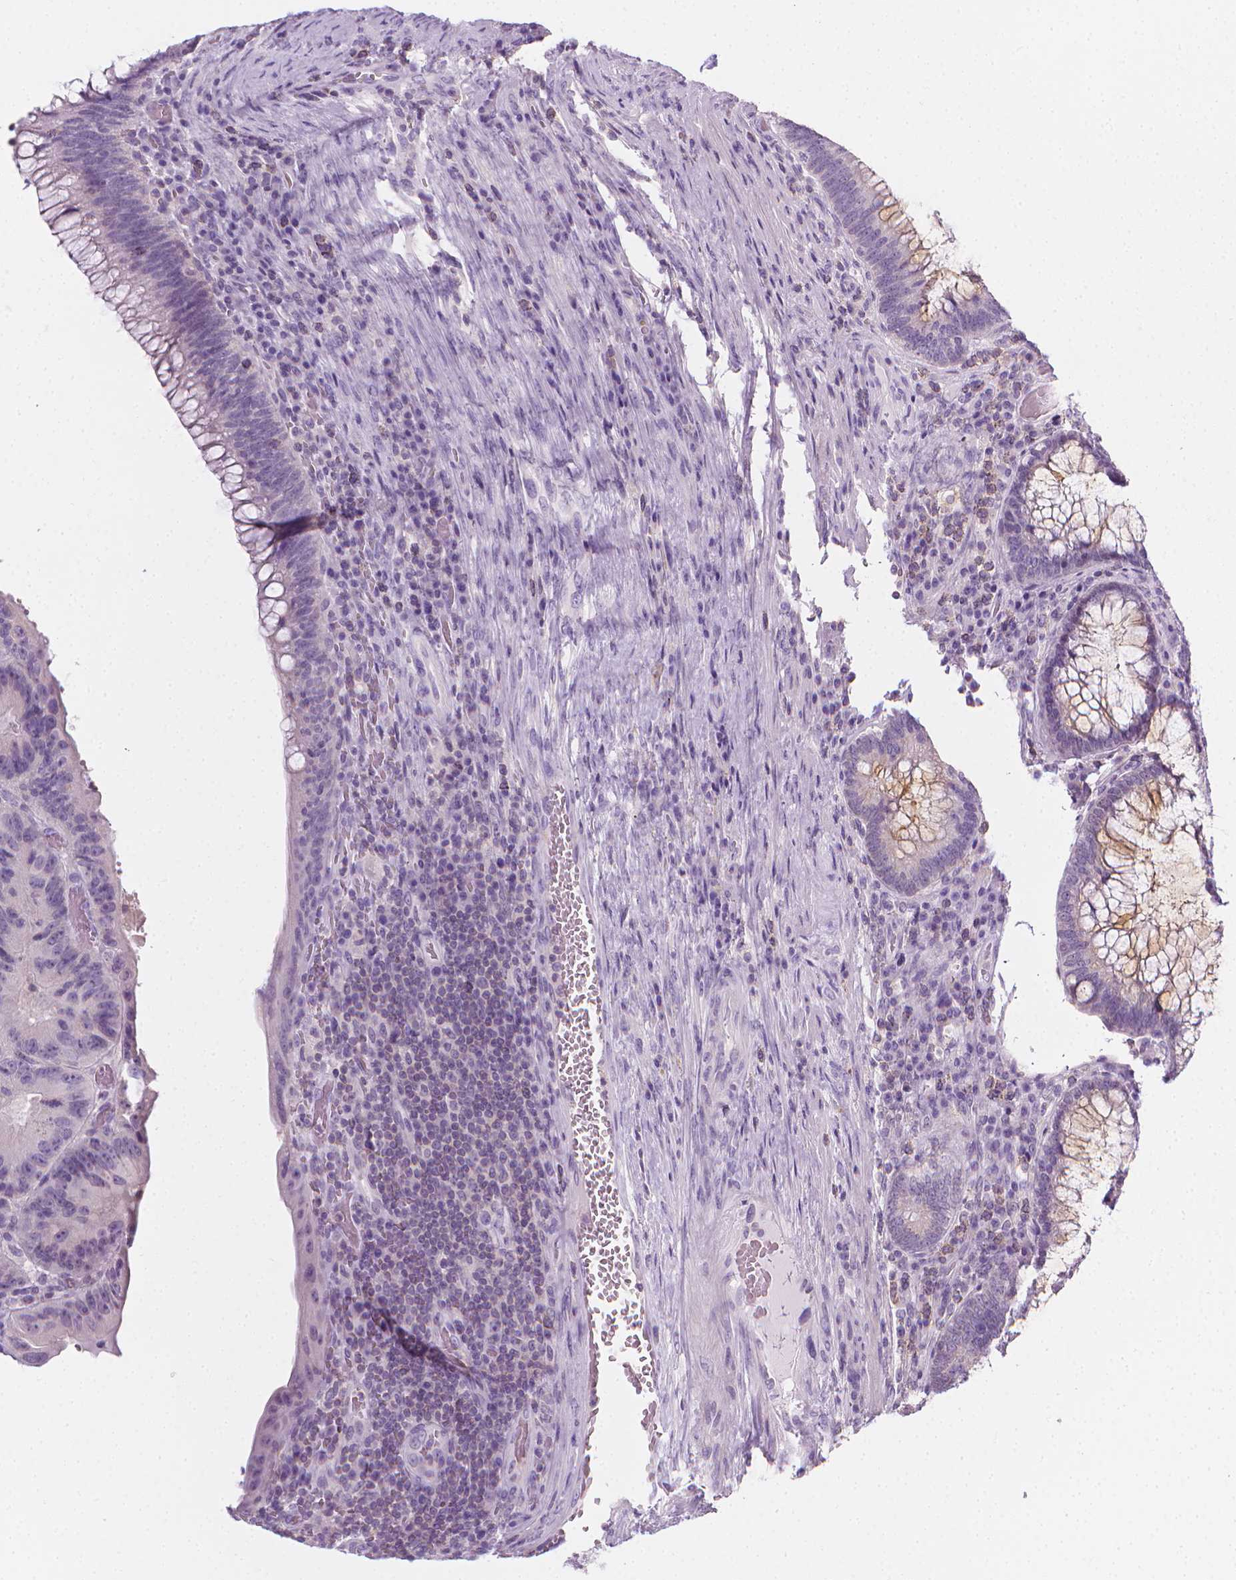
{"staining": {"intensity": "negative", "quantity": "none", "location": "none"}, "tissue": "colorectal cancer", "cell_type": "Tumor cells", "image_type": "cancer", "snomed": [{"axis": "morphology", "description": "Adenocarcinoma, NOS"}, {"axis": "topography", "description": "Colon"}], "caption": "IHC of colorectal cancer shows no expression in tumor cells.", "gene": "DCAF8L1", "patient": {"sex": "female", "age": 86}}